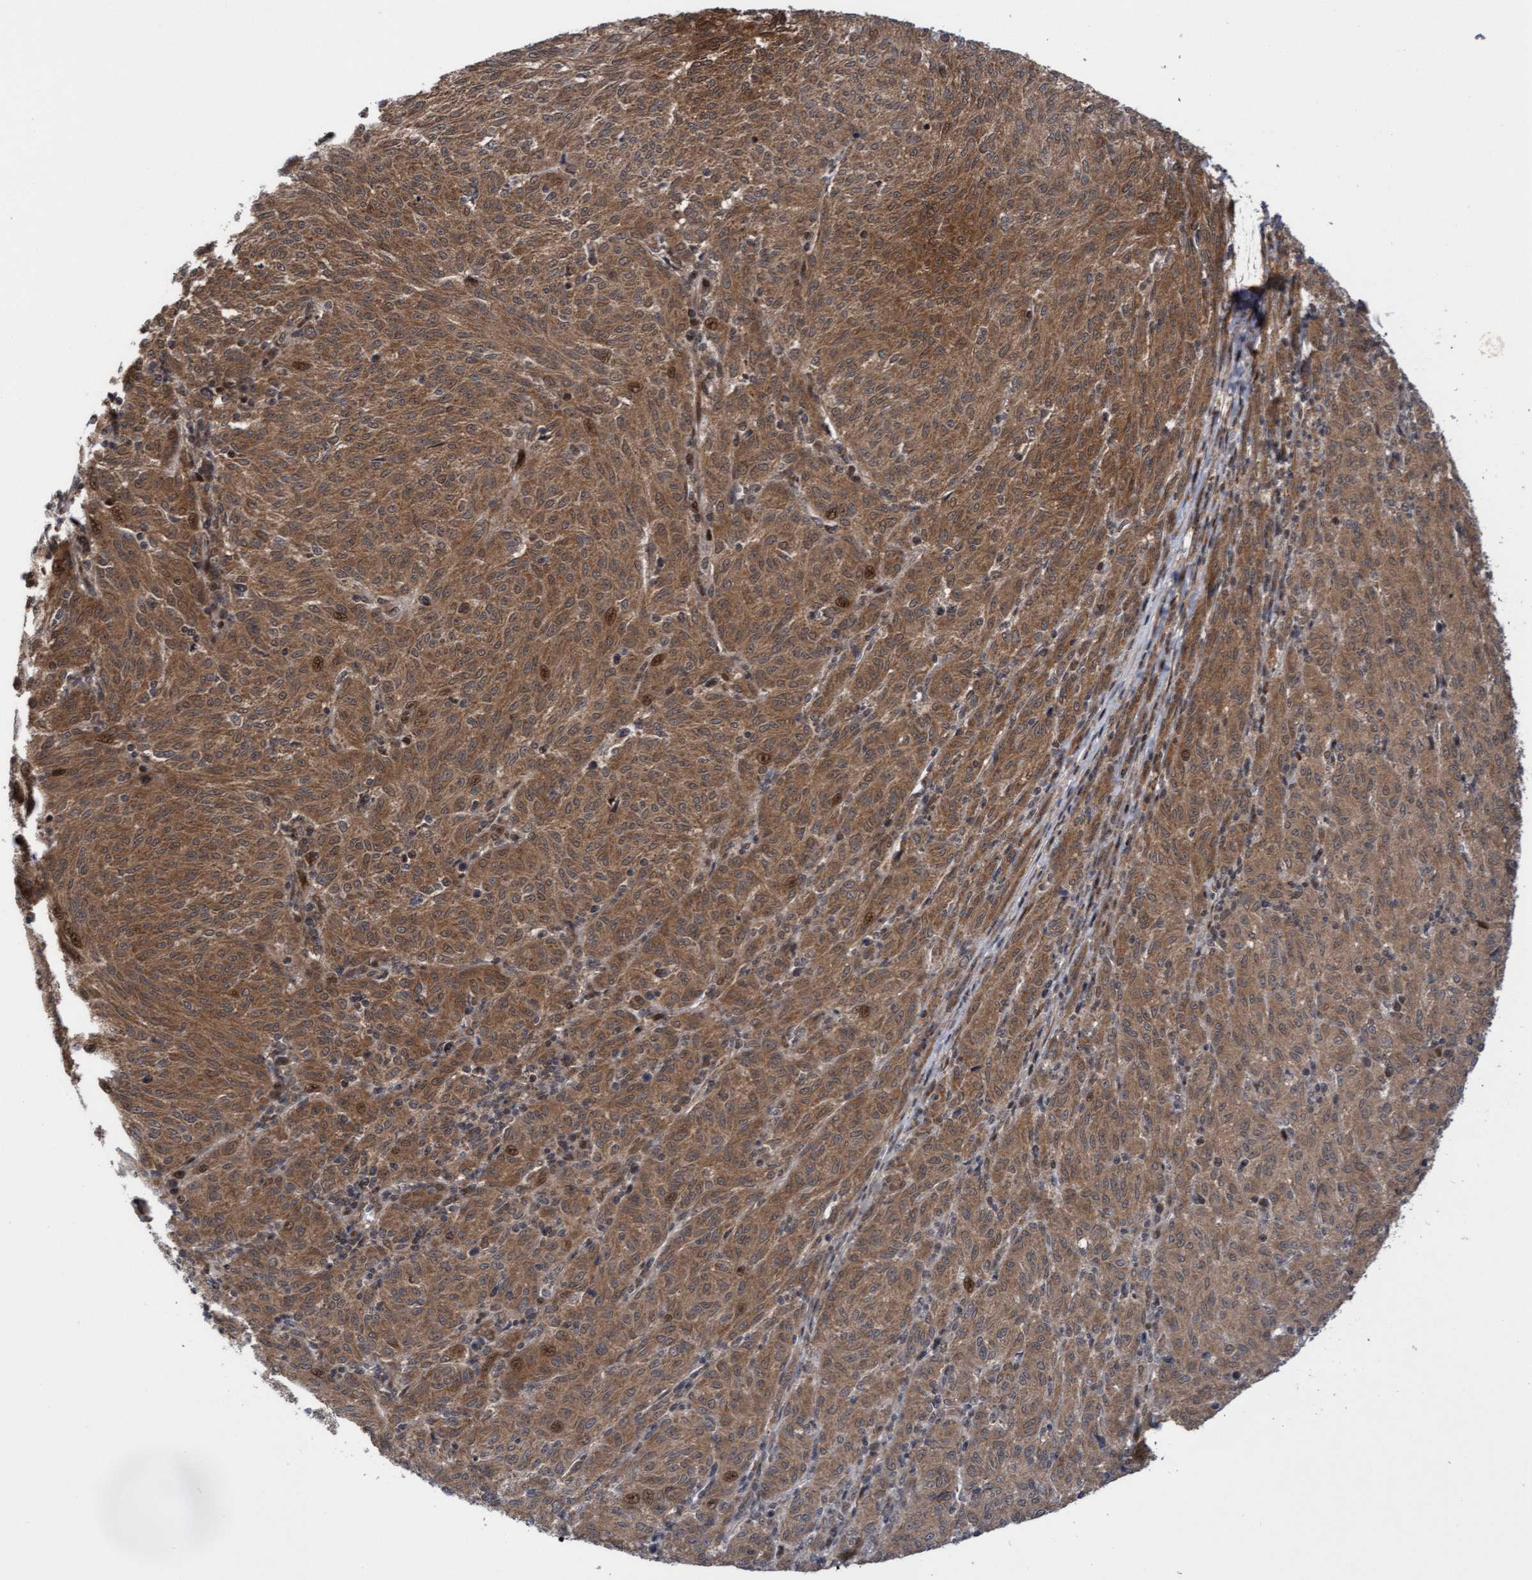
{"staining": {"intensity": "moderate", "quantity": ">75%", "location": "cytoplasmic/membranous,nuclear"}, "tissue": "melanoma", "cell_type": "Tumor cells", "image_type": "cancer", "snomed": [{"axis": "morphology", "description": "Malignant melanoma, NOS"}, {"axis": "topography", "description": "Skin"}], "caption": "IHC staining of melanoma, which demonstrates medium levels of moderate cytoplasmic/membranous and nuclear expression in approximately >75% of tumor cells indicating moderate cytoplasmic/membranous and nuclear protein expression. The staining was performed using DAB (3,3'-diaminobenzidine) (brown) for protein detection and nuclei were counterstained in hematoxylin (blue).", "gene": "ITFG1", "patient": {"sex": "female", "age": 72}}